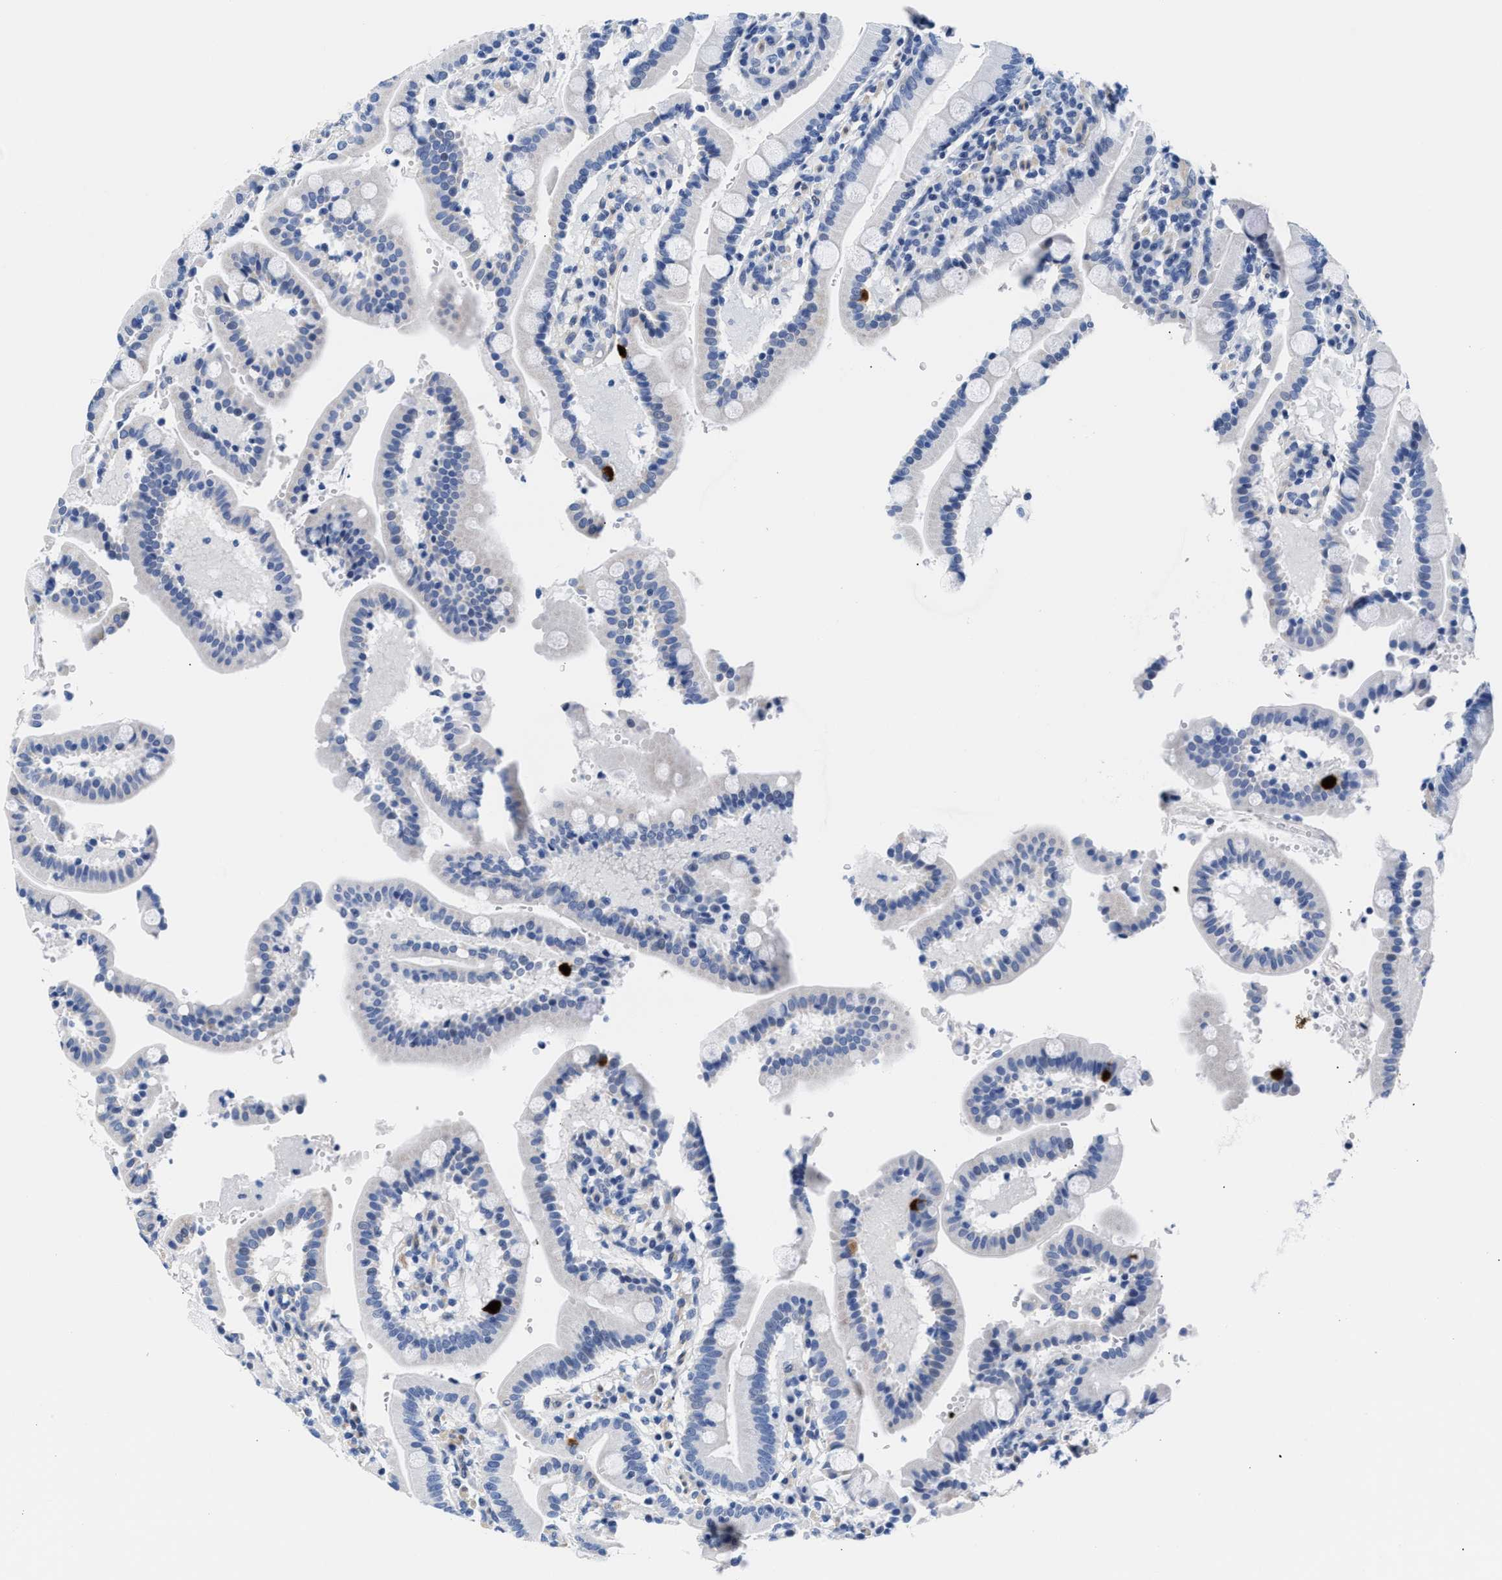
{"staining": {"intensity": "negative", "quantity": "none", "location": "none"}, "tissue": "duodenum", "cell_type": "Glandular cells", "image_type": "normal", "snomed": [{"axis": "morphology", "description": "Normal tissue, NOS"}, {"axis": "topography", "description": "Small intestine, NOS"}], "caption": "This image is of normal duodenum stained with immunohistochemistry (IHC) to label a protein in brown with the nuclei are counter-stained blue. There is no positivity in glandular cells. Brightfield microscopy of immunohistochemistry stained with DAB (brown) and hematoxylin (blue), captured at high magnification.", "gene": "TRIM29", "patient": {"sex": "female", "age": 71}}